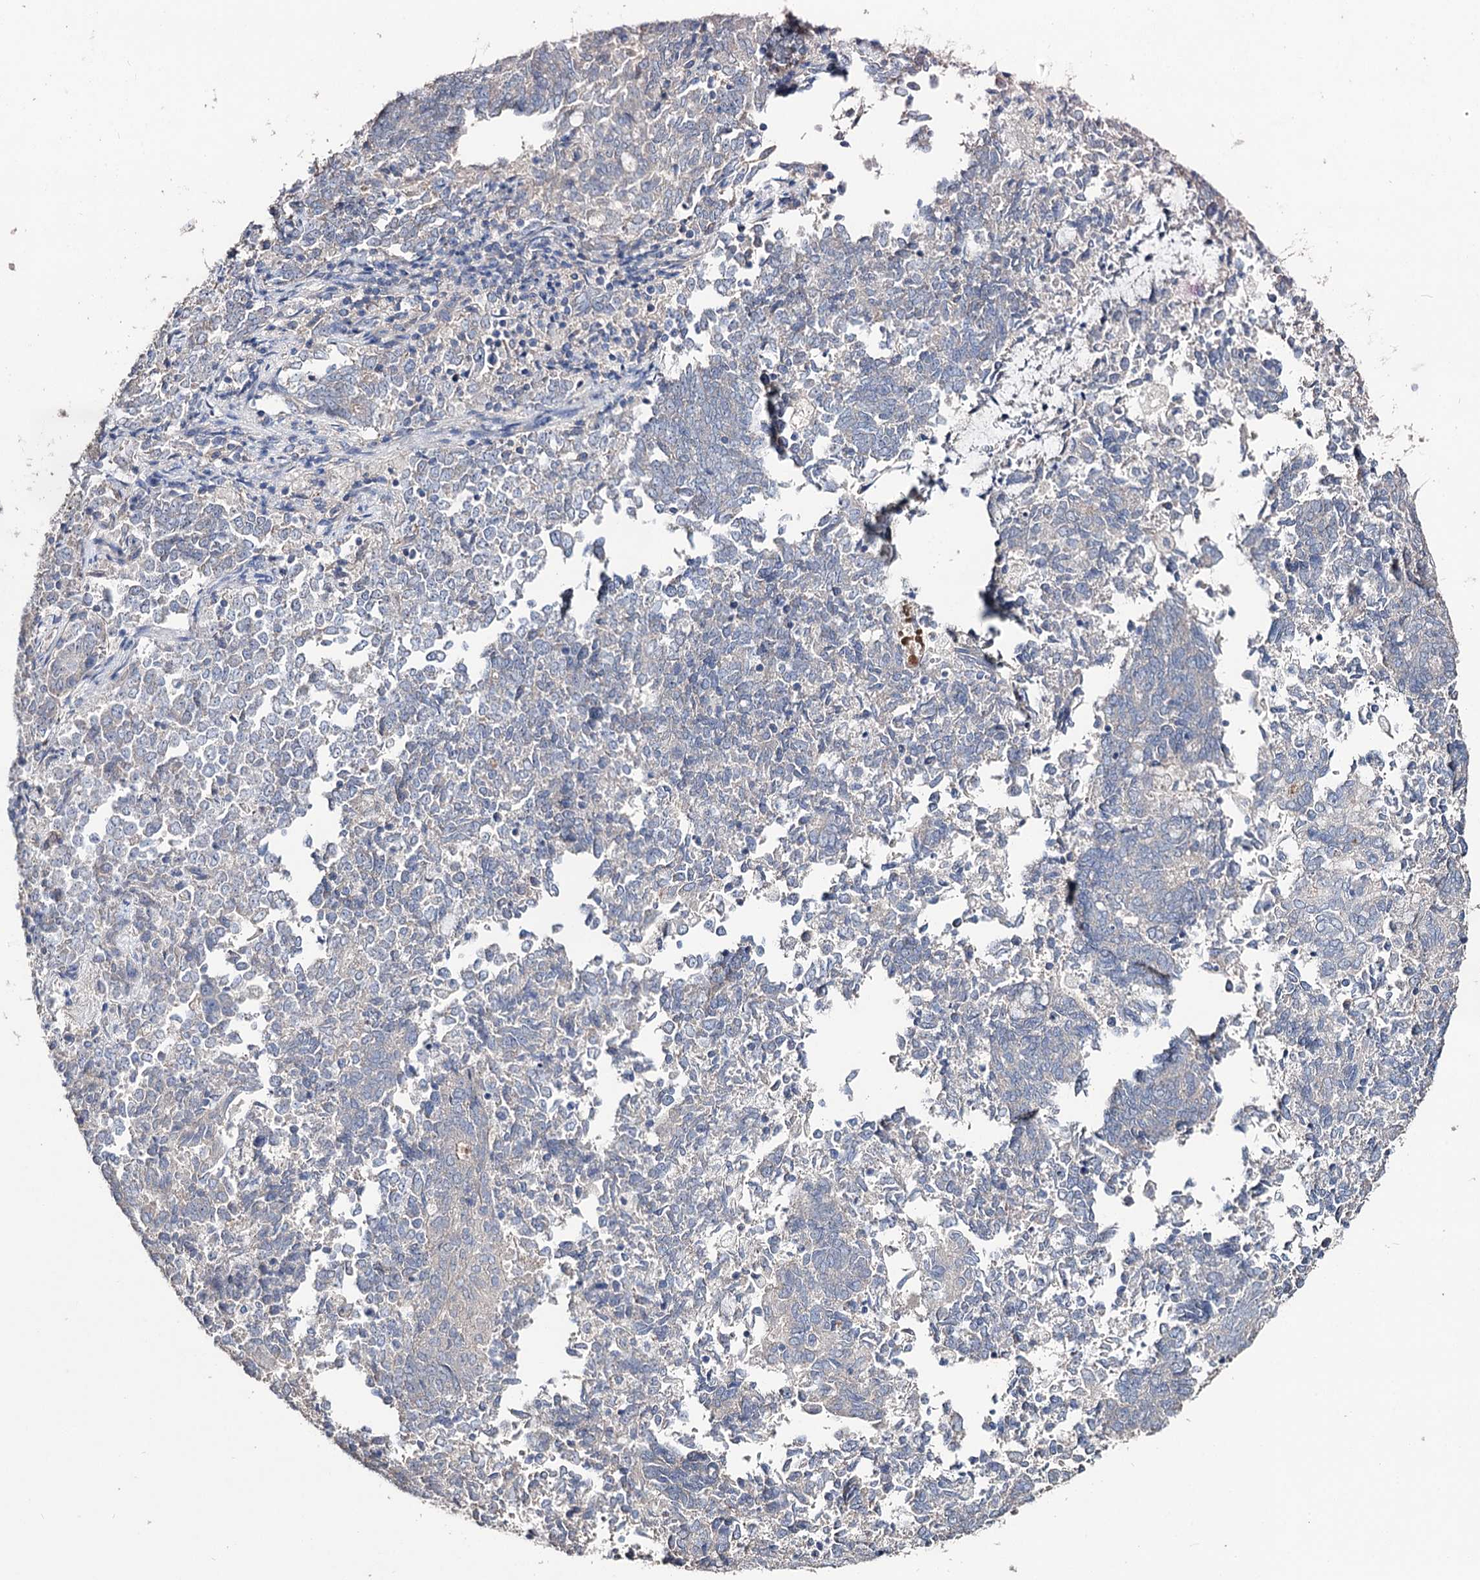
{"staining": {"intensity": "negative", "quantity": "none", "location": "none"}, "tissue": "endometrial cancer", "cell_type": "Tumor cells", "image_type": "cancer", "snomed": [{"axis": "morphology", "description": "Adenocarcinoma, NOS"}, {"axis": "topography", "description": "Endometrium"}], "caption": "Immunohistochemistry of human endometrial cancer (adenocarcinoma) reveals no positivity in tumor cells. Brightfield microscopy of immunohistochemistry (IHC) stained with DAB (brown) and hematoxylin (blue), captured at high magnification.", "gene": "EPB41L5", "patient": {"sex": "female", "age": 80}}